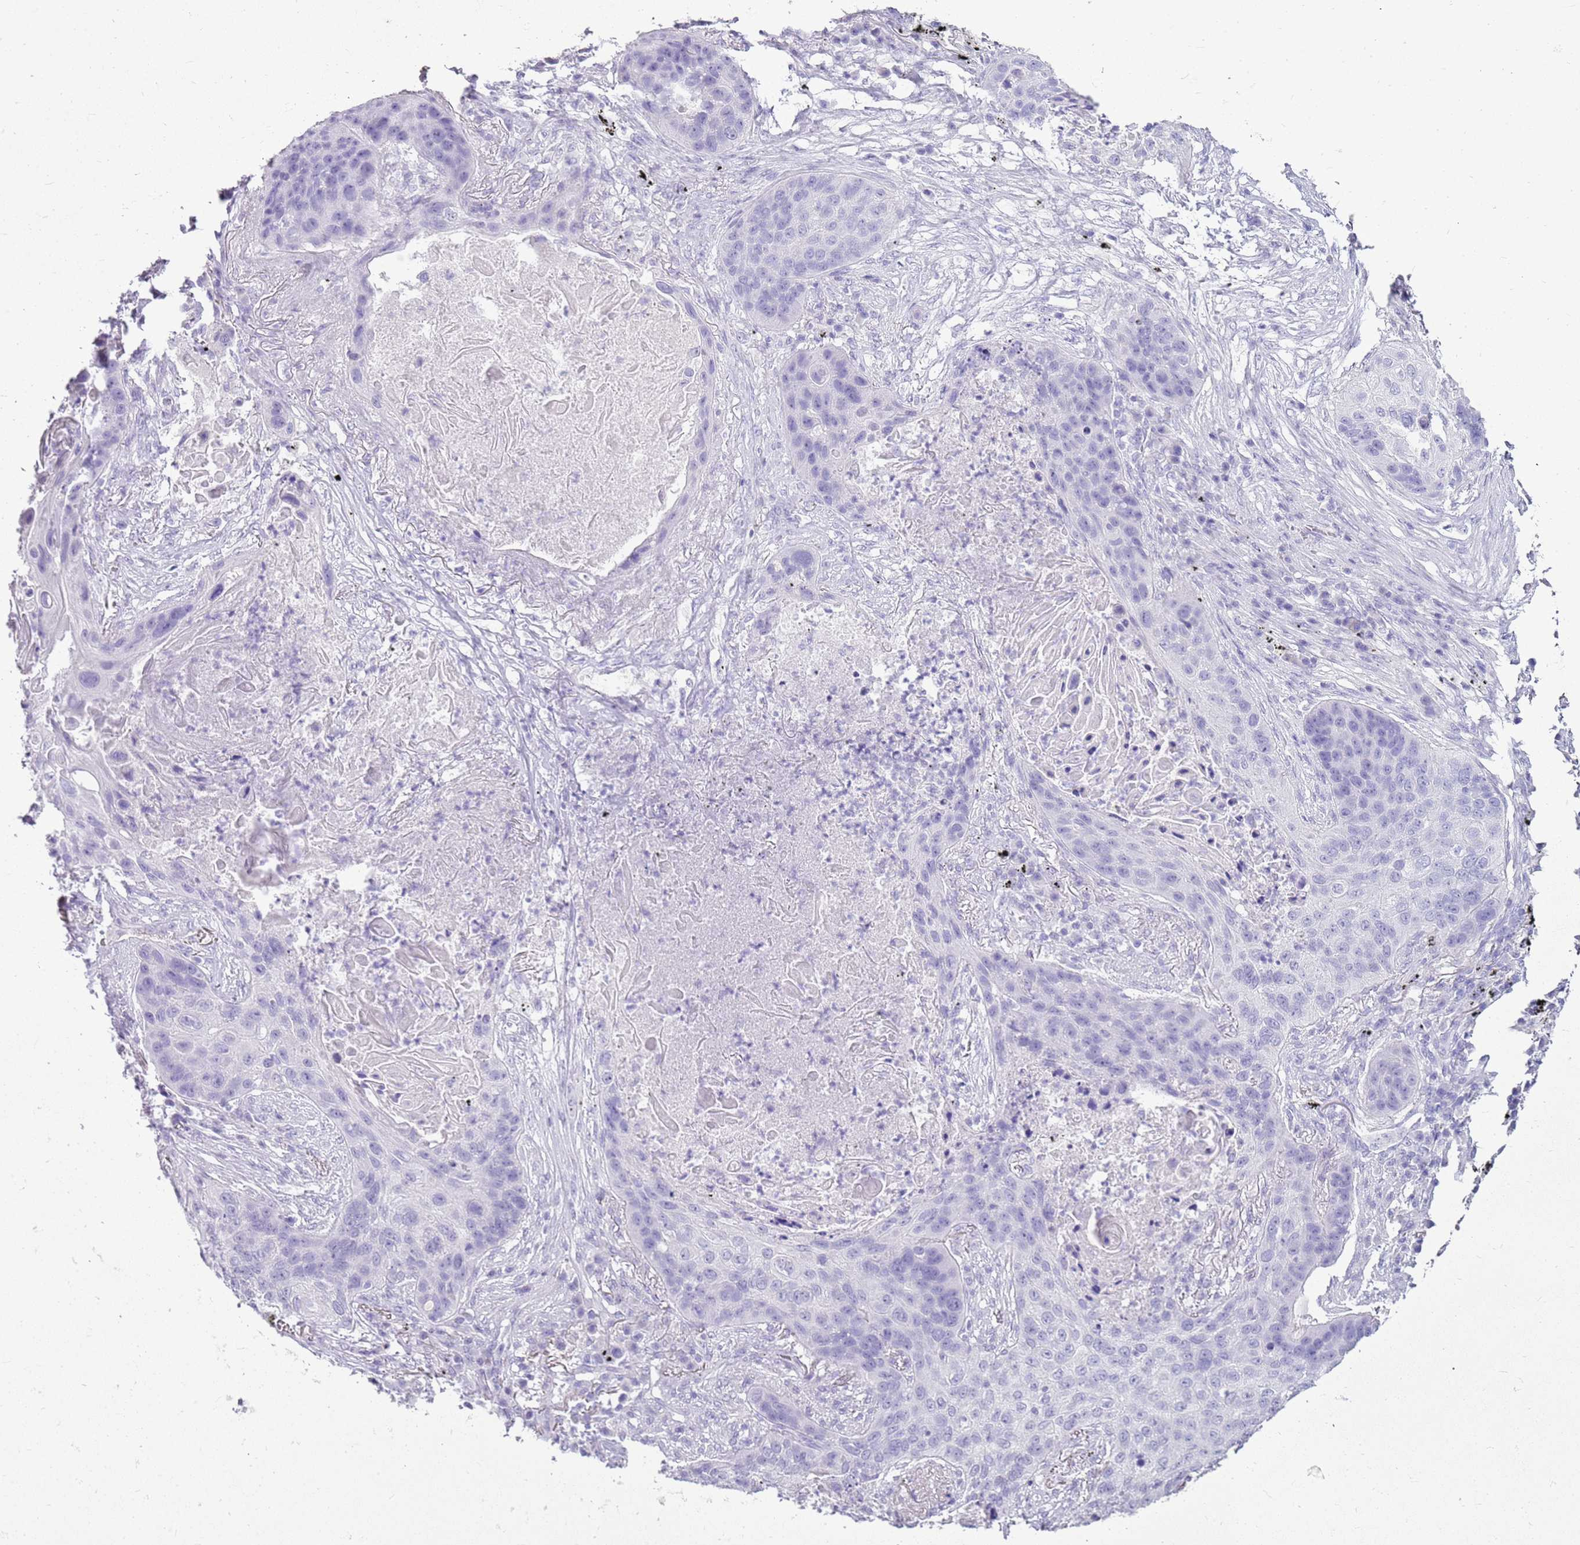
{"staining": {"intensity": "negative", "quantity": "none", "location": "none"}, "tissue": "lung cancer", "cell_type": "Tumor cells", "image_type": "cancer", "snomed": [{"axis": "morphology", "description": "Squamous cell carcinoma, NOS"}, {"axis": "topography", "description": "Lung"}], "caption": "Immunohistochemical staining of lung cancer (squamous cell carcinoma) reveals no significant positivity in tumor cells.", "gene": "CA8", "patient": {"sex": "female", "age": 63}}